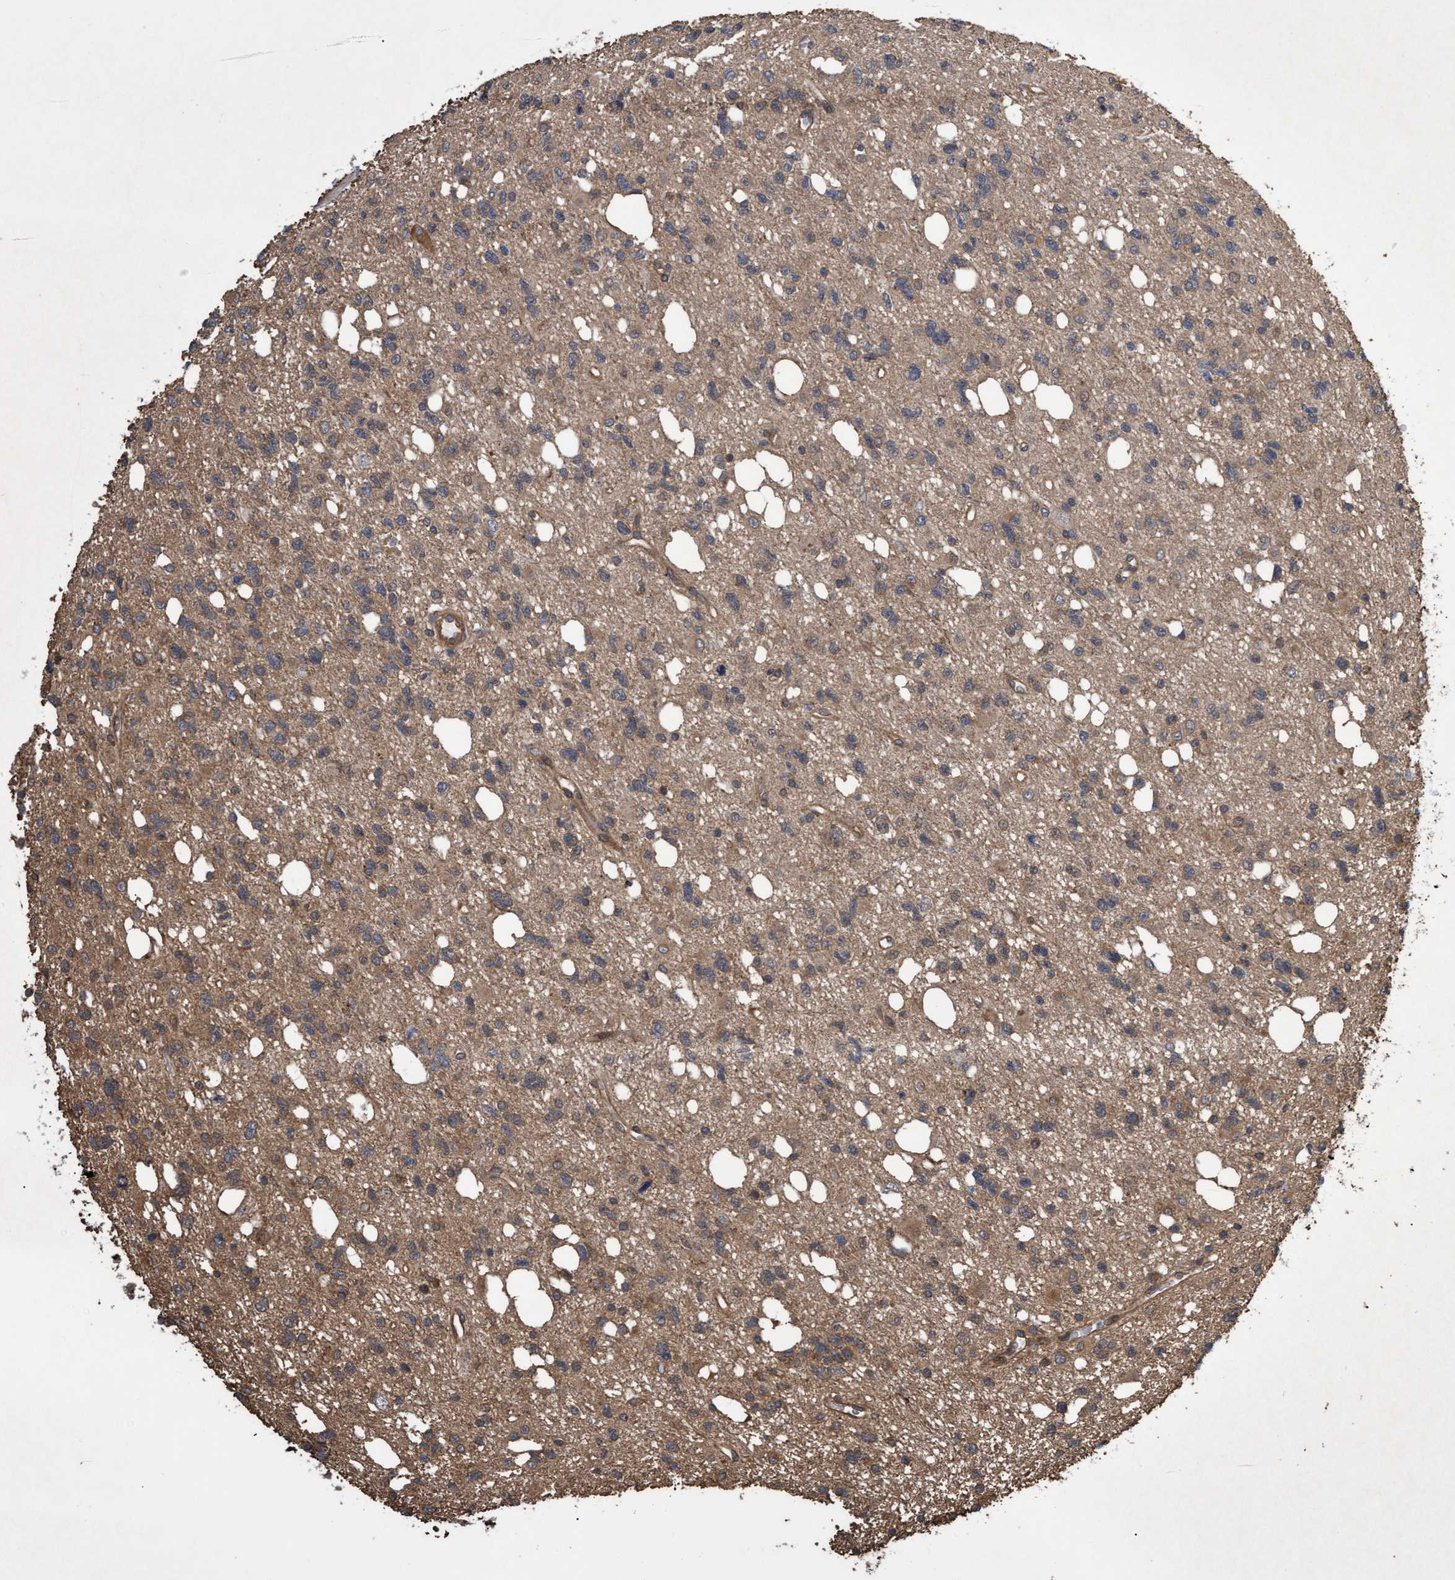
{"staining": {"intensity": "weak", "quantity": "25%-75%", "location": "cytoplasmic/membranous"}, "tissue": "glioma", "cell_type": "Tumor cells", "image_type": "cancer", "snomed": [{"axis": "morphology", "description": "Glioma, malignant, High grade"}, {"axis": "topography", "description": "Brain"}], "caption": "IHC image of human glioma stained for a protein (brown), which exhibits low levels of weak cytoplasmic/membranous expression in about 25%-75% of tumor cells.", "gene": "TNFRSF10B", "patient": {"sex": "female", "age": 62}}